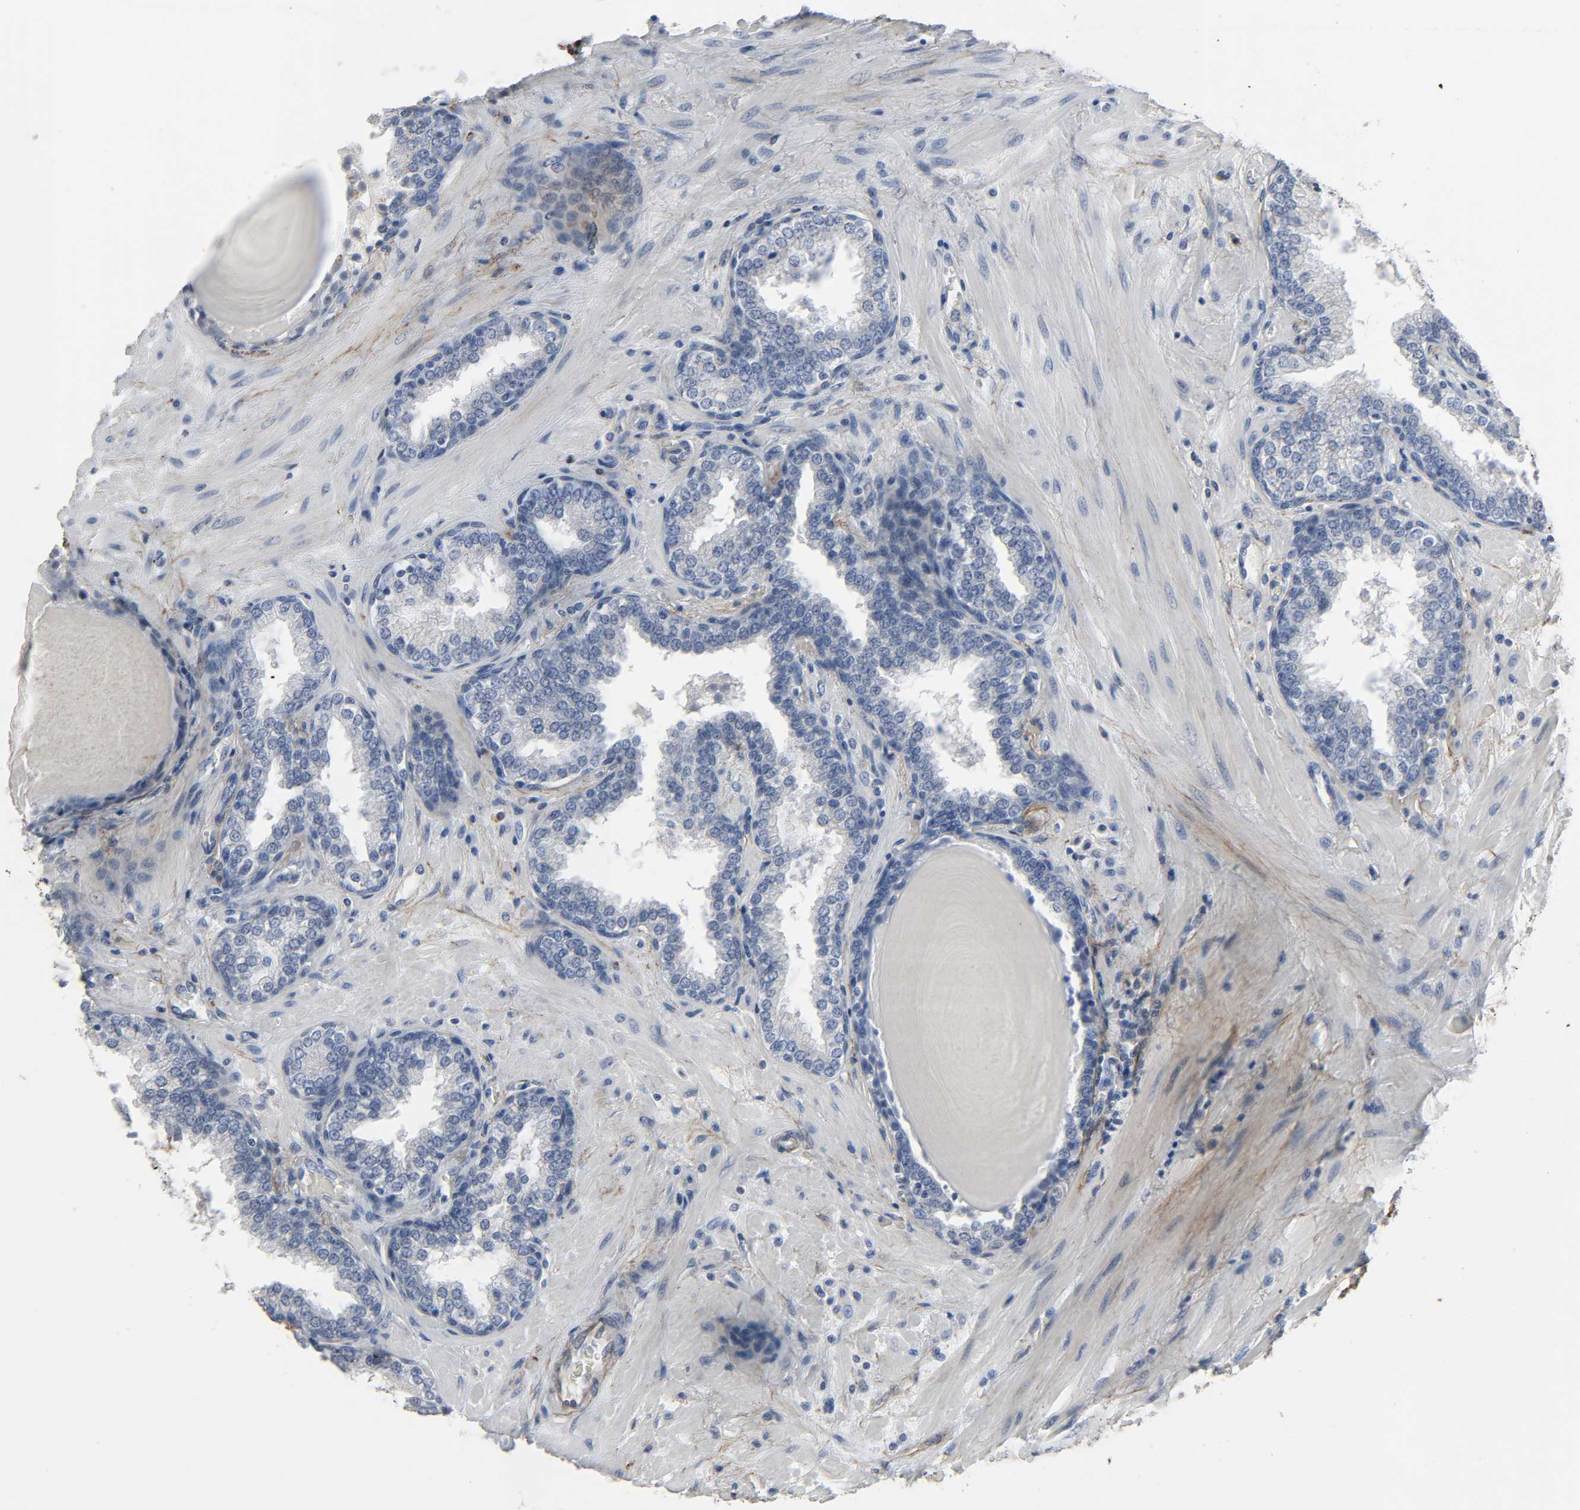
{"staining": {"intensity": "negative", "quantity": "none", "location": "none"}, "tissue": "prostate", "cell_type": "Glandular cells", "image_type": "normal", "snomed": [{"axis": "morphology", "description": "Normal tissue, NOS"}, {"axis": "topography", "description": "Prostate"}], "caption": "Human prostate stained for a protein using immunohistochemistry displays no staining in glandular cells.", "gene": "FBLN5", "patient": {"sex": "male", "age": 51}}